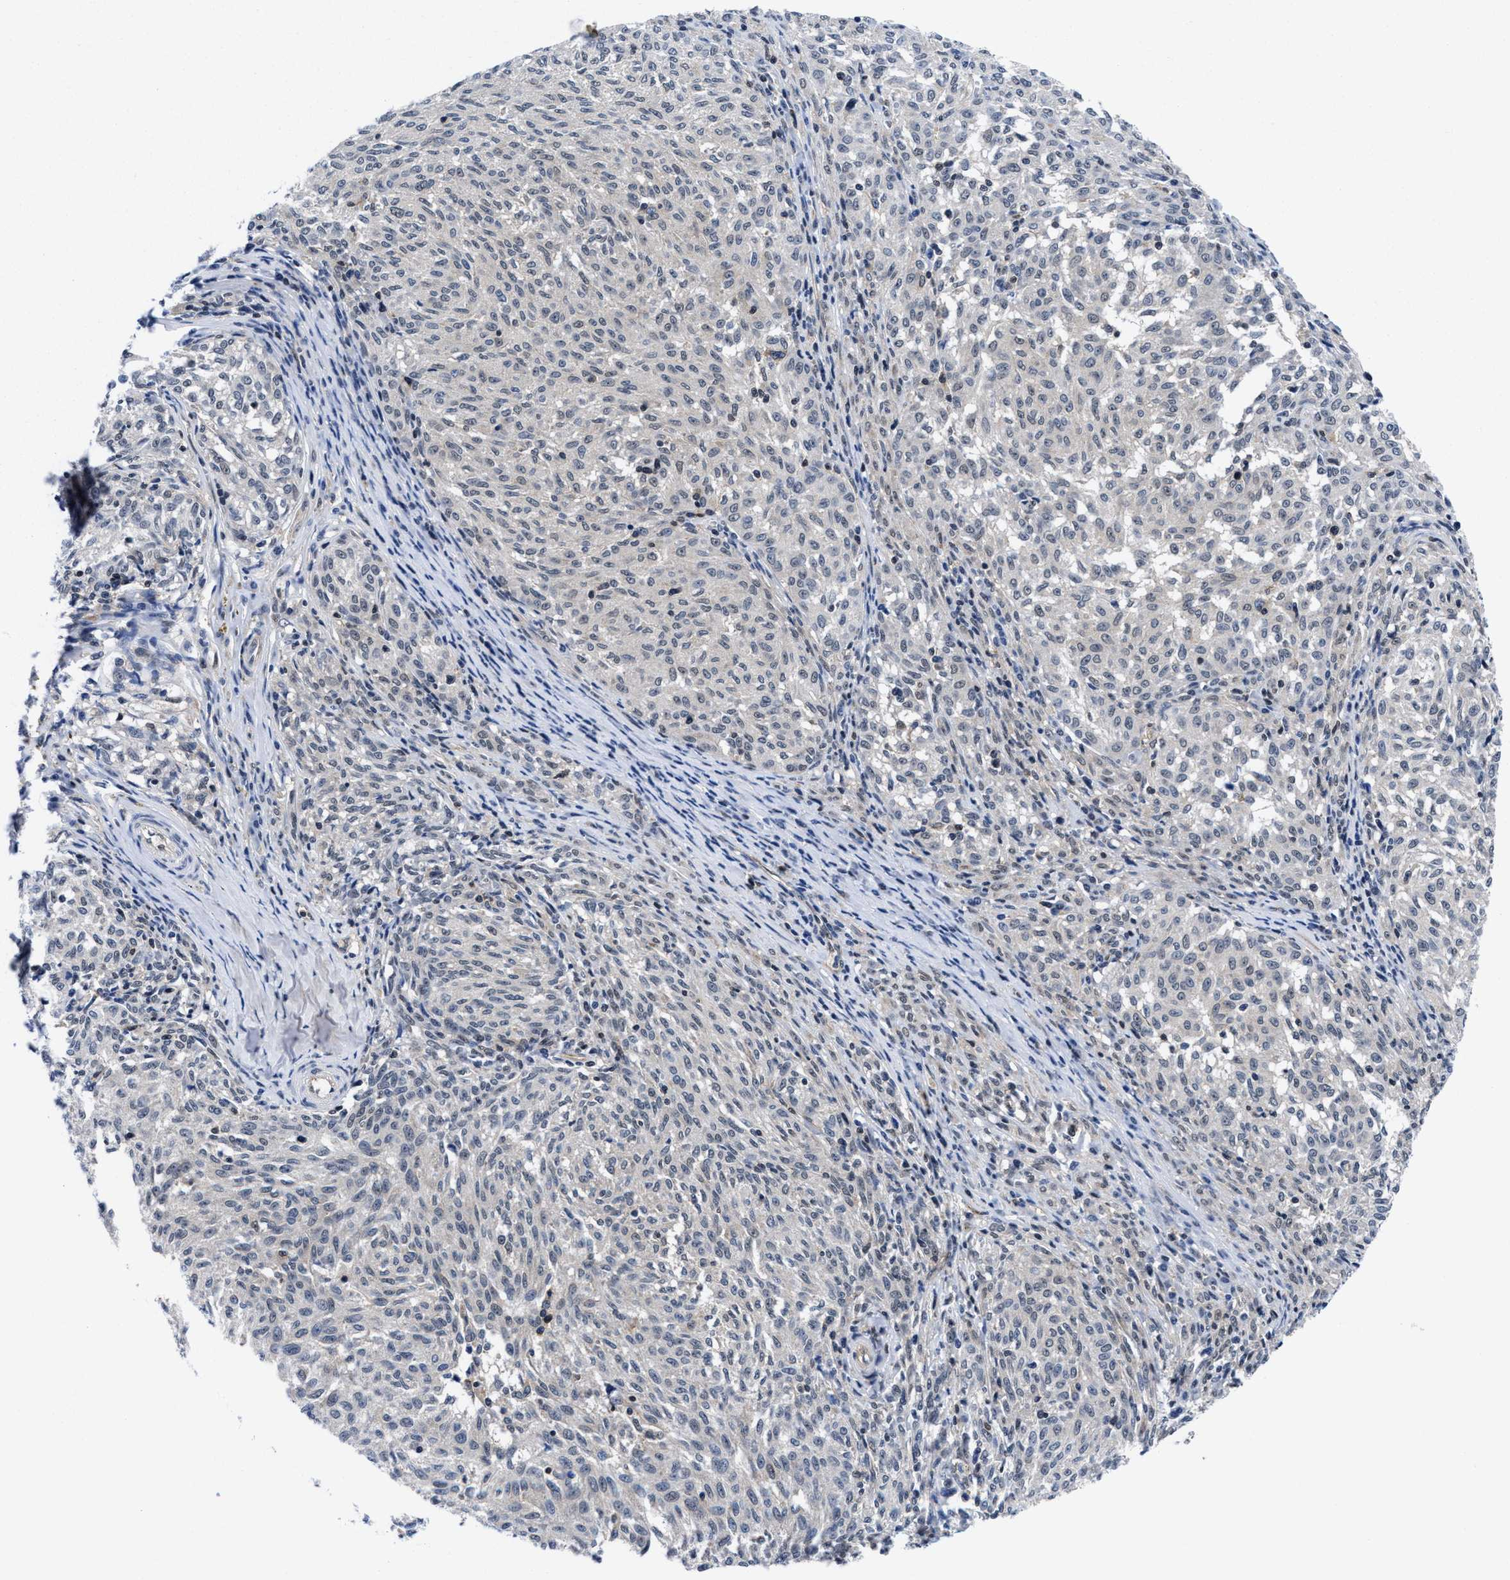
{"staining": {"intensity": "negative", "quantity": "none", "location": "none"}, "tissue": "melanoma", "cell_type": "Tumor cells", "image_type": "cancer", "snomed": [{"axis": "morphology", "description": "Malignant melanoma, NOS"}, {"axis": "topography", "description": "Skin"}], "caption": "Immunohistochemical staining of human melanoma reveals no significant staining in tumor cells.", "gene": "ACLY", "patient": {"sex": "female", "age": 72}}